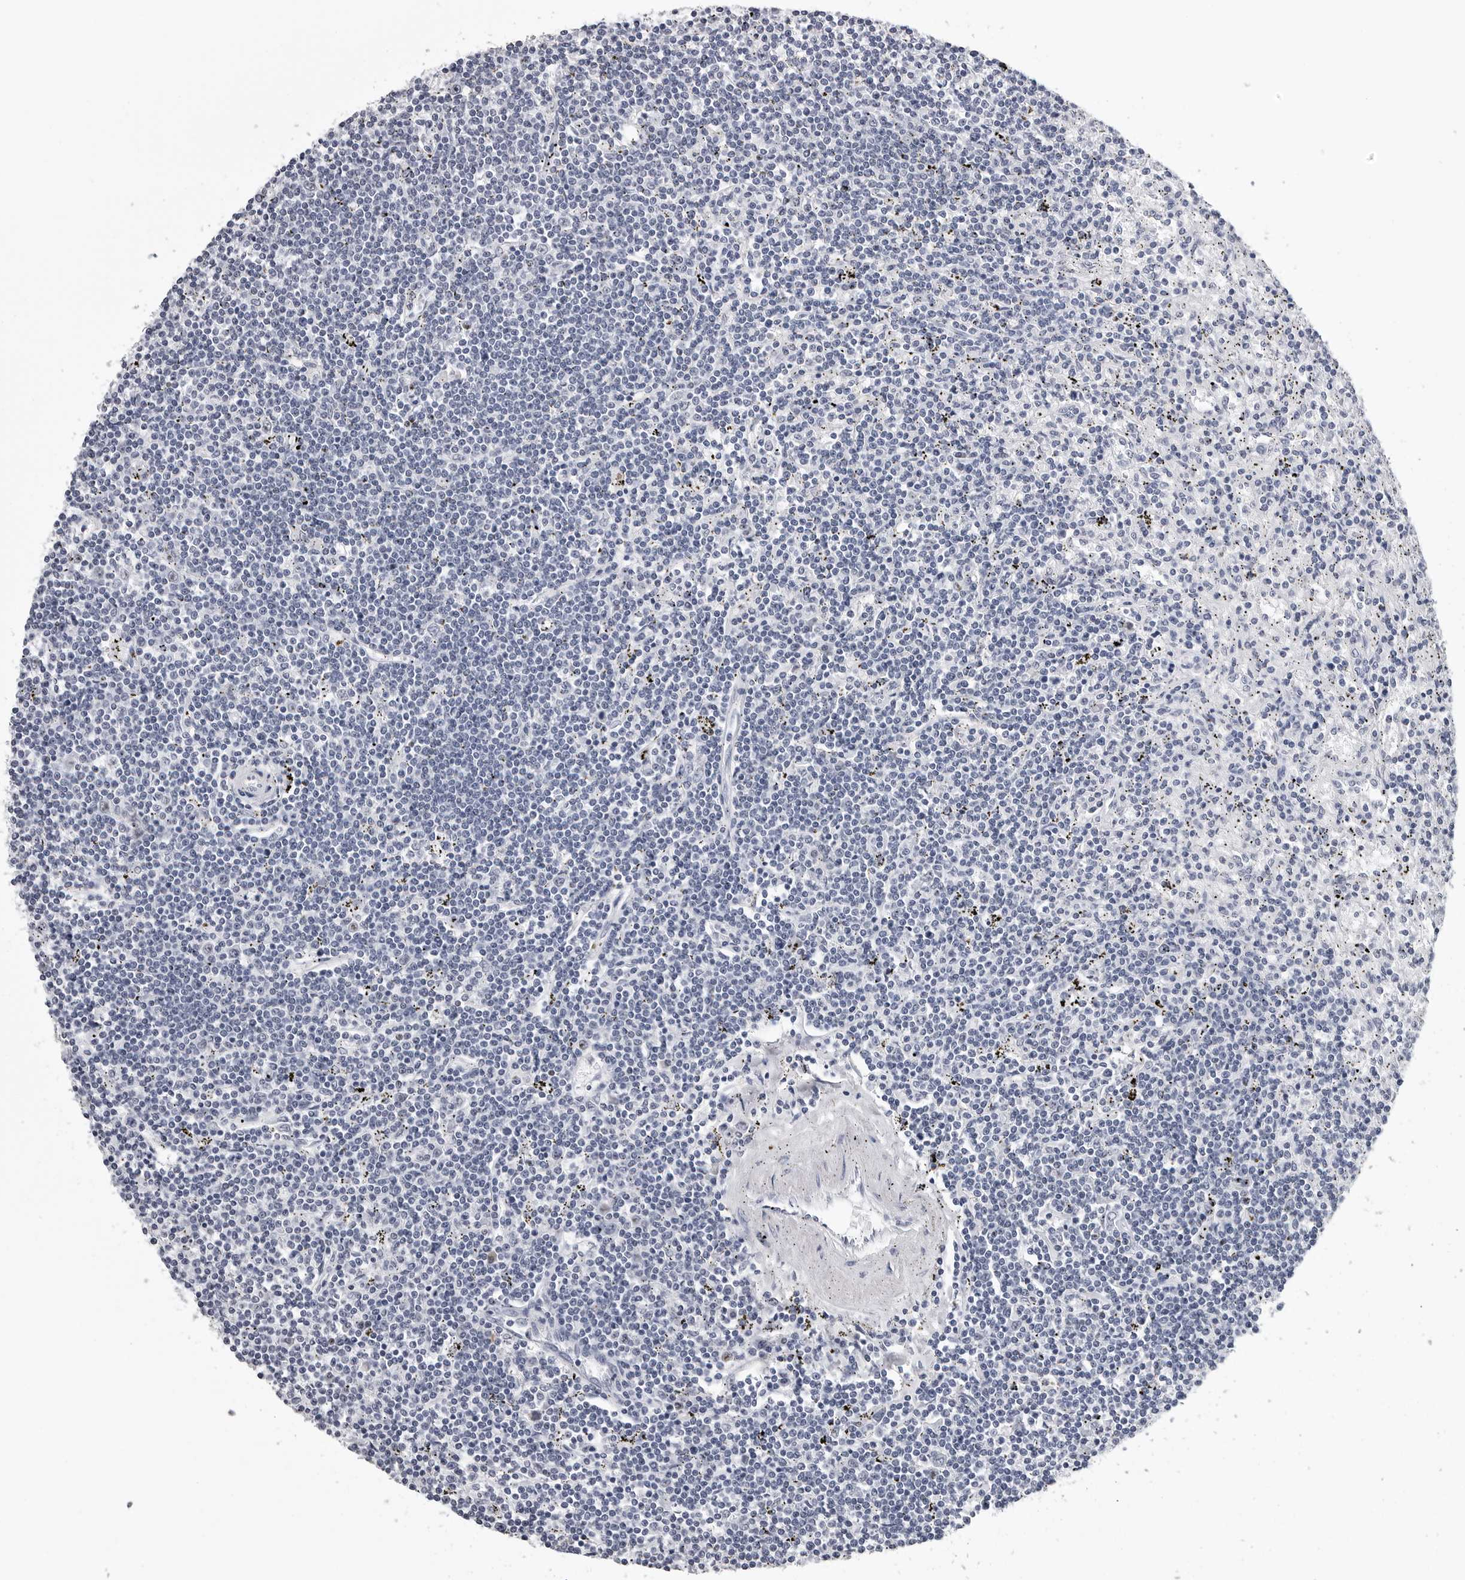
{"staining": {"intensity": "negative", "quantity": "none", "location": "none"}, "tissue": "lymphoma", "cell_type": "Tumor cells", "image_type": "cancer", "snomed": [{"axis": "morphology", "description": "Malignant lymphoma, non-Hodgkin's type, Low grade"}, {"axis": "topography", "description": "Spleen"}], "caption": "Immunohistochemistry (IHC) histopathology image of neoplastic tissue: human lymphoma stained with DAB shows no significant protein expression in tumor cells. (Stains: DAB (3,3'-diaminobenzidine) immunohistochemistry with hematoxylin counter stain, Microscopy: brightfield microscopy at high magnification).", "gene": "GNL2", "patient": {"sex": "male", "age": 76}}